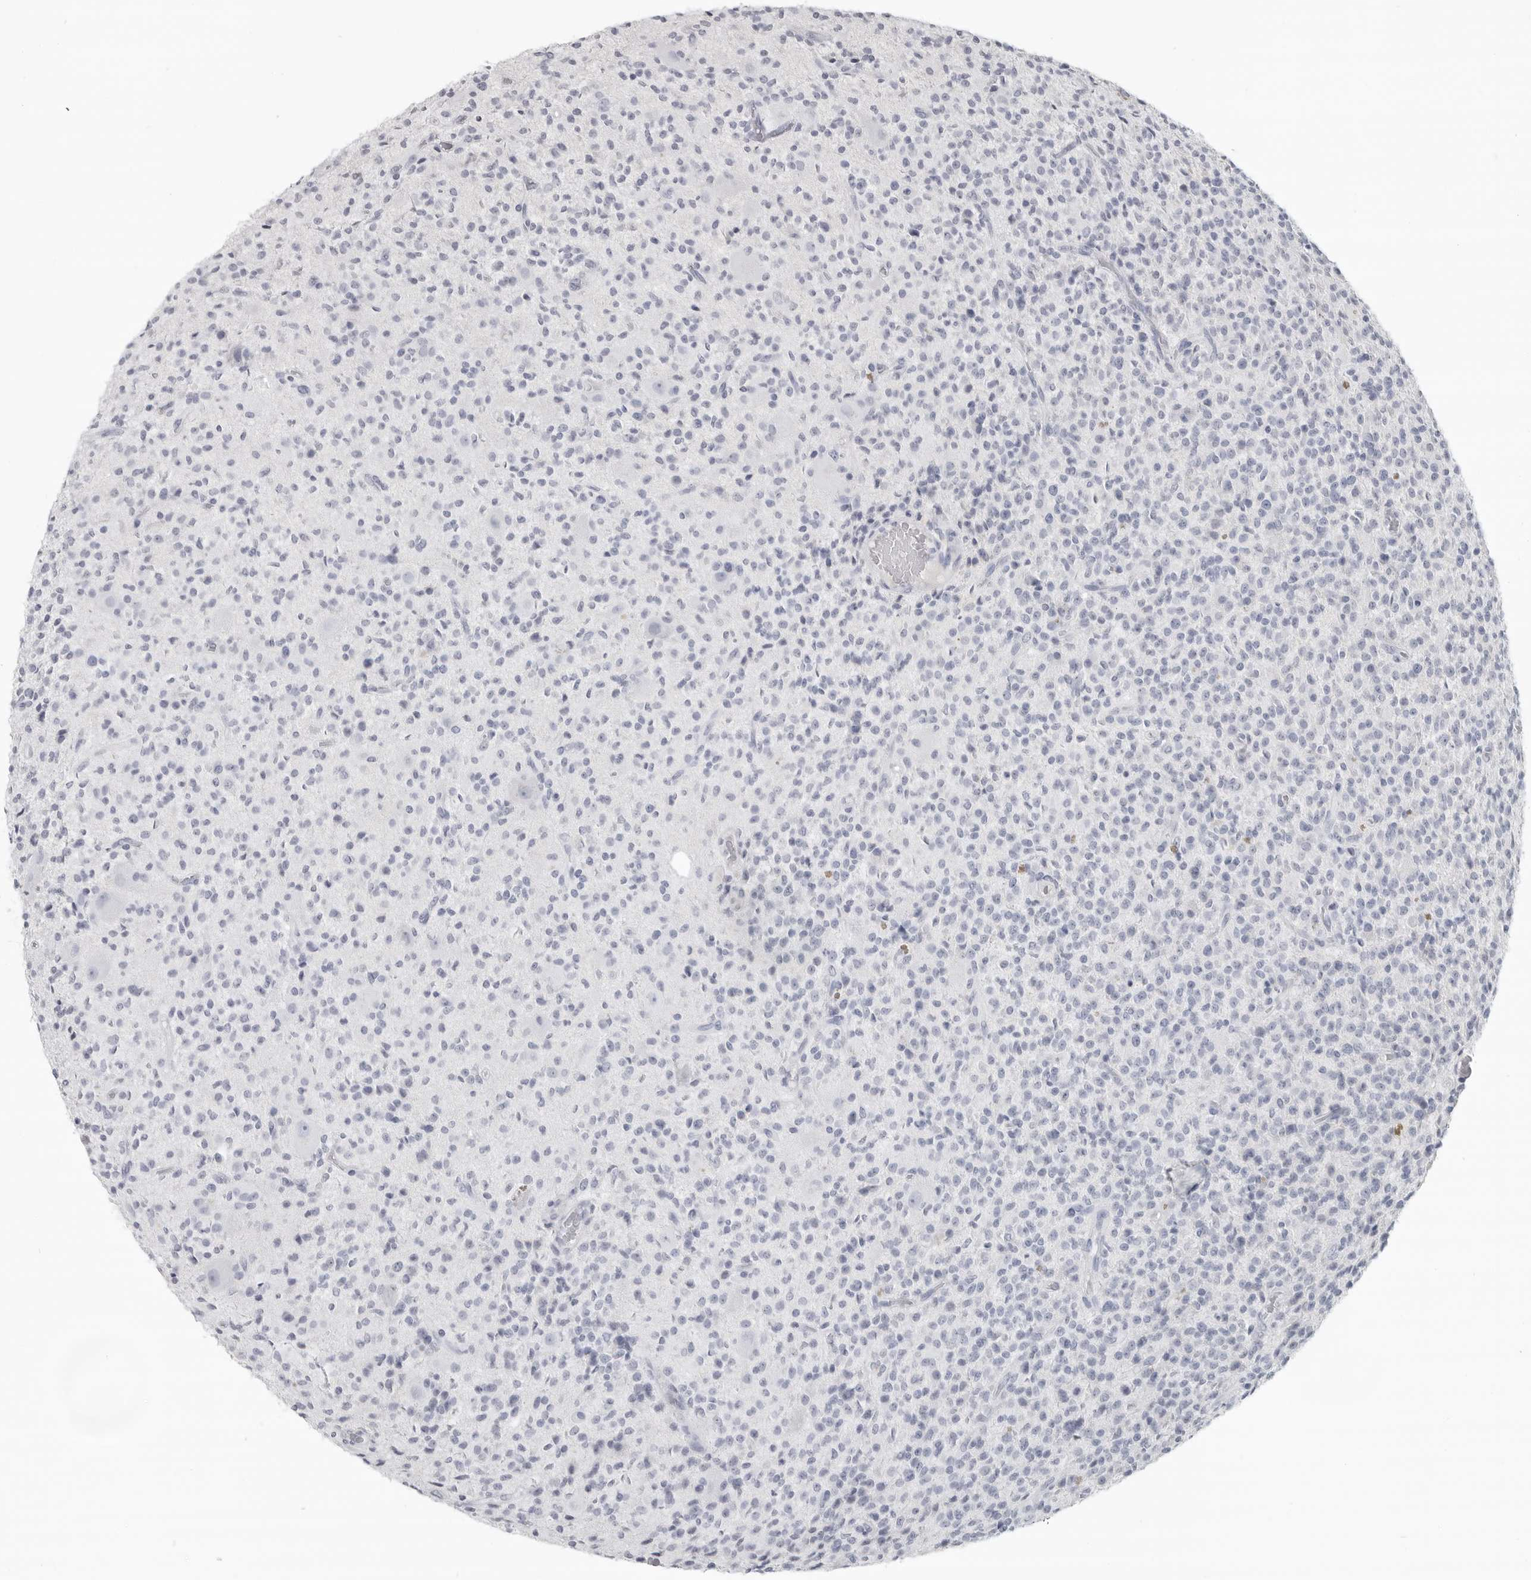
{"staining": {"intensity": "negative", "quantity": "none", "location": "none"}, "tissue": "glioma", "cell_type": "Tumor cells", "image_type": "cancer", "snomed": [{"axis": "morphology", "description": "Glioma, malignant, High grade"}, {"axis": "topography", "description": "Brain"}], "caption": "There is no significant expression in tumor cells of high-grade glioma (malignant).", "gene": "LY6D", "patient": {"sex": "male", "age": 34}}